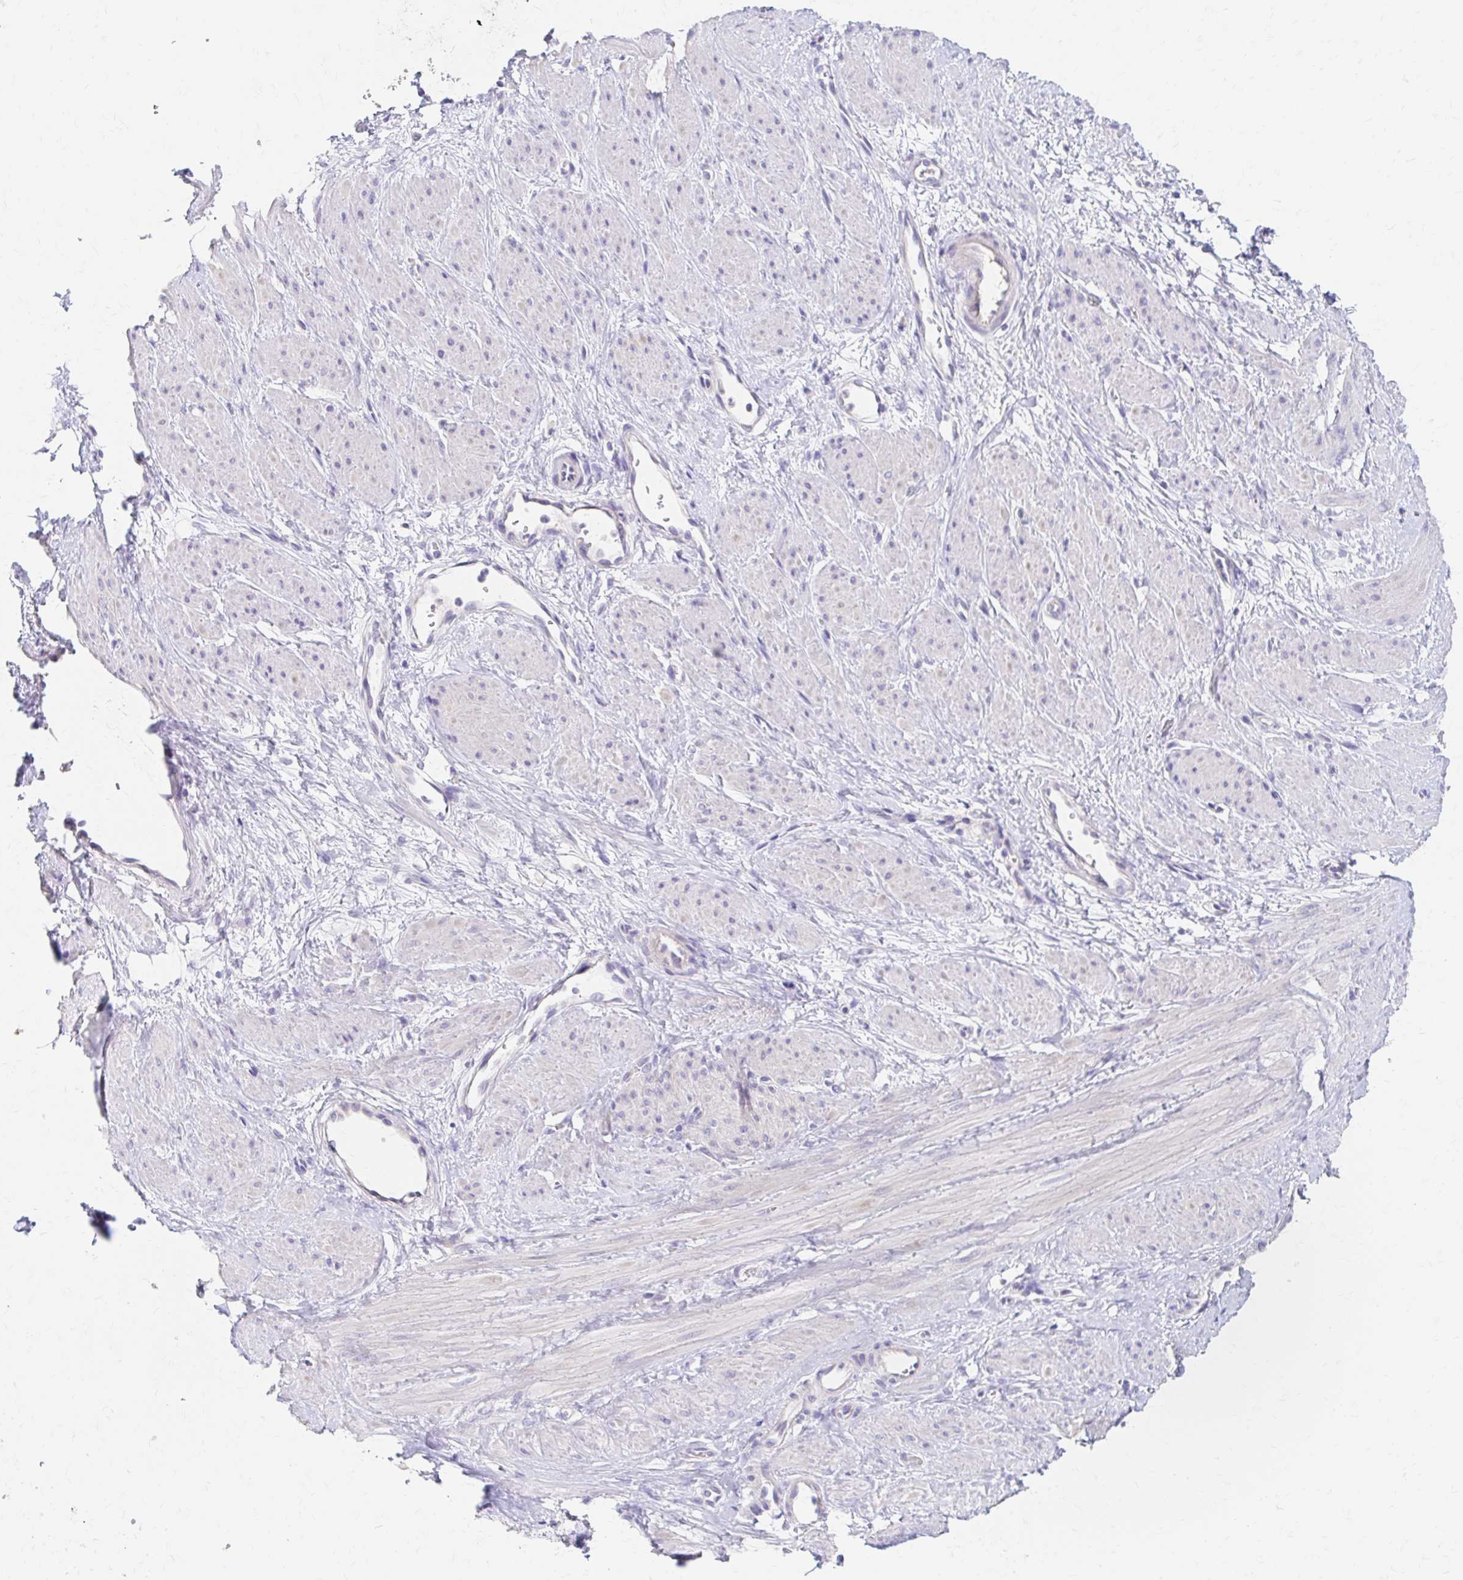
{"staining": {"intensity": "negative", "quantity": "none", "location": "none"}, "tissue": "smooth muscle", "cell_type": "Smooth muscle cells", "image_type": "normal", "snomed": [{"axis": "morphology", "description": "Normal tissue, NOS"}, {"axis": "topography", "description": "Smooth muscle"}, {"axis": "topography", "description": "Uterus"}], "caption": "Immunohistochemical staining of benign human smooth muscle reveals no significant staining in smooth muscle cells. The staining is performed using DAB brown chromogen with nuclei counter-stained in using hematoxylin.", "gene": "AZGP1", "patient": {"sex": "female", "age": 39}}